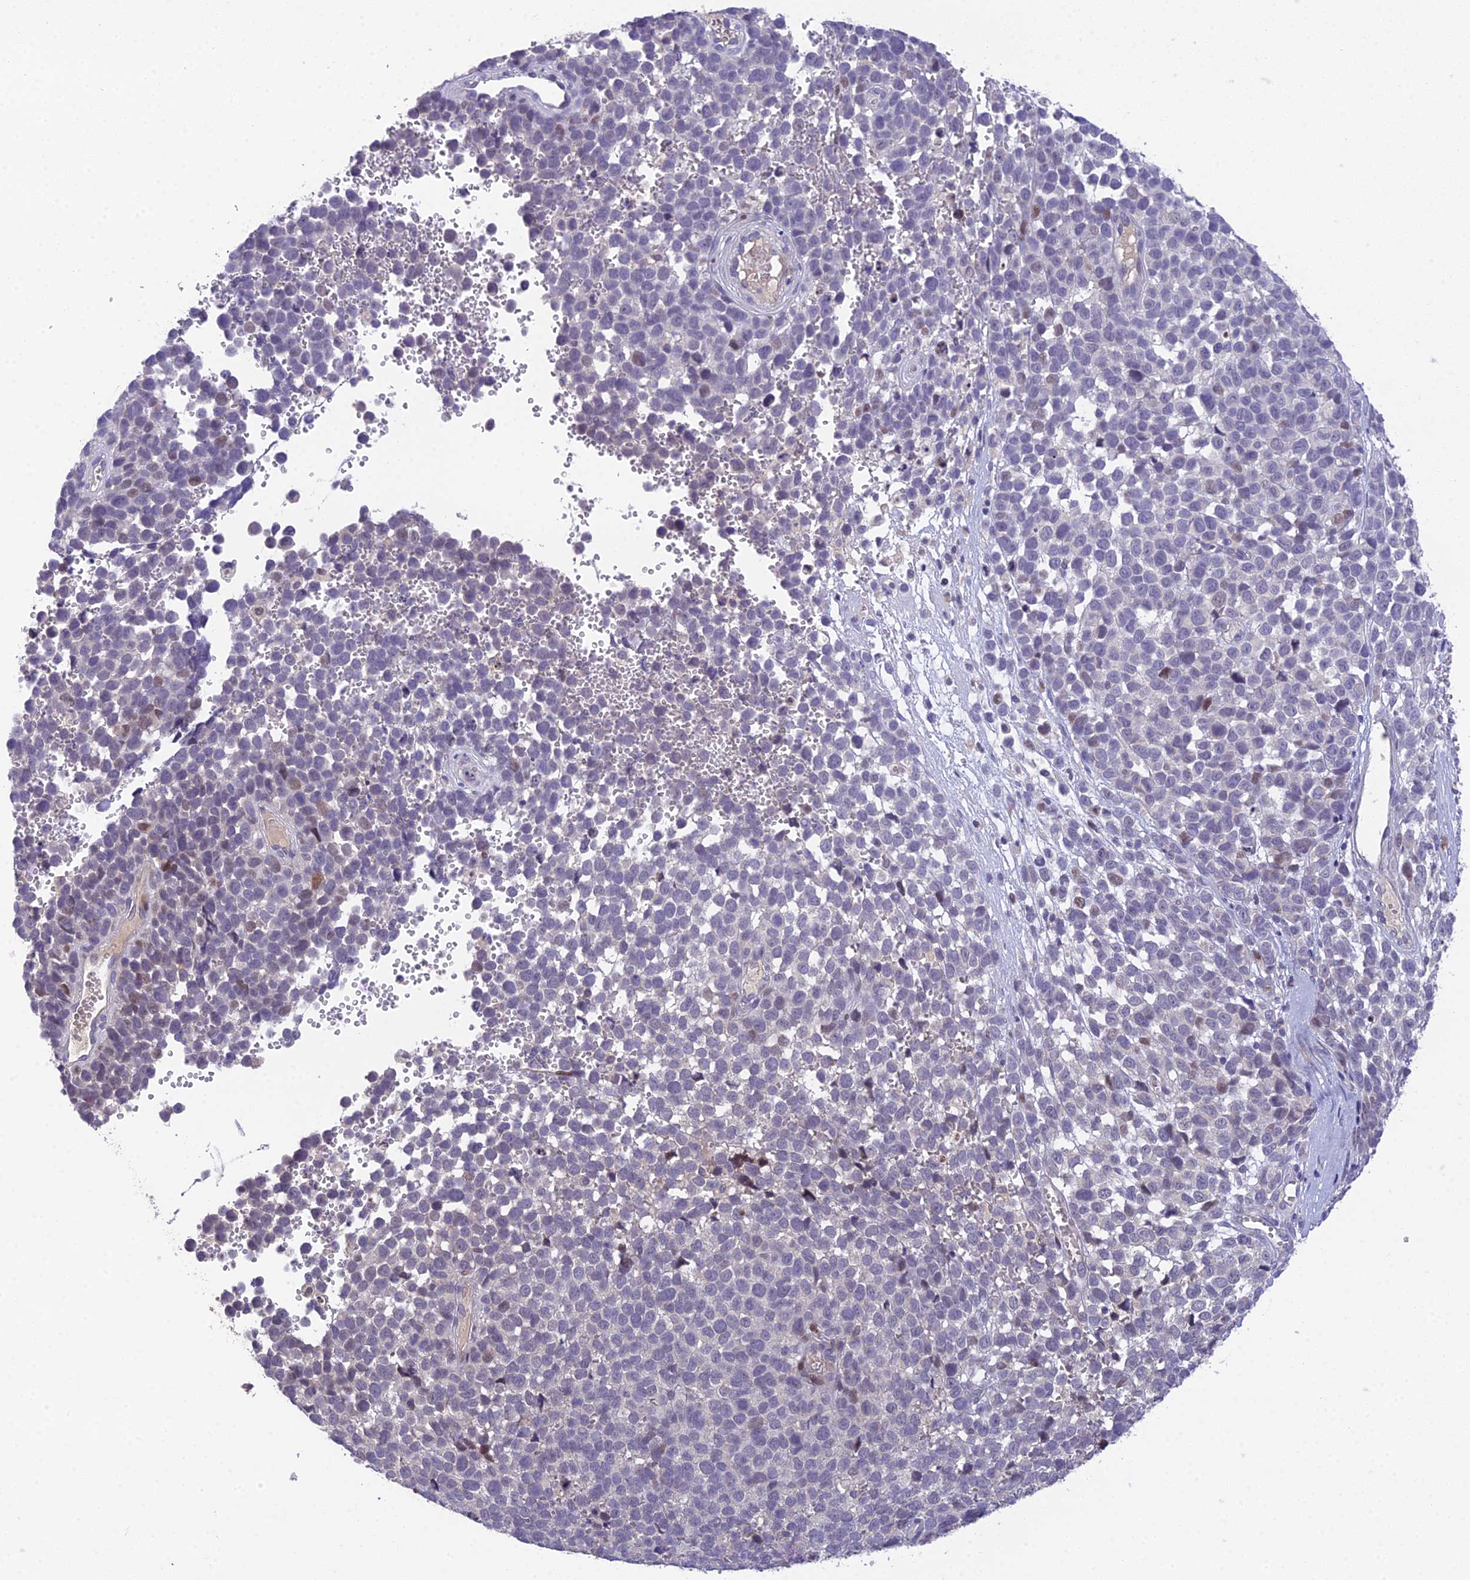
{"staining": {"intensity": "negative", "quantity": "none", "location": "none"}, "tissue": "melanoma", "cell_type": "Tumor cells", "image_type": "cancer", "snomed": [{"axis": "morphology", "description": "Malignant melanoma, NOS"}, {"axis": "topography", "description": "Nose, NOS"}], "caption": "Immunohistochemistry (IHC) of malignant melanoma displays no positivity in tumor cells. (IHC, brightfield microscopy, high magnification).", "gene": "PUS10", "patient": {"sex": "female", "age": 48}}